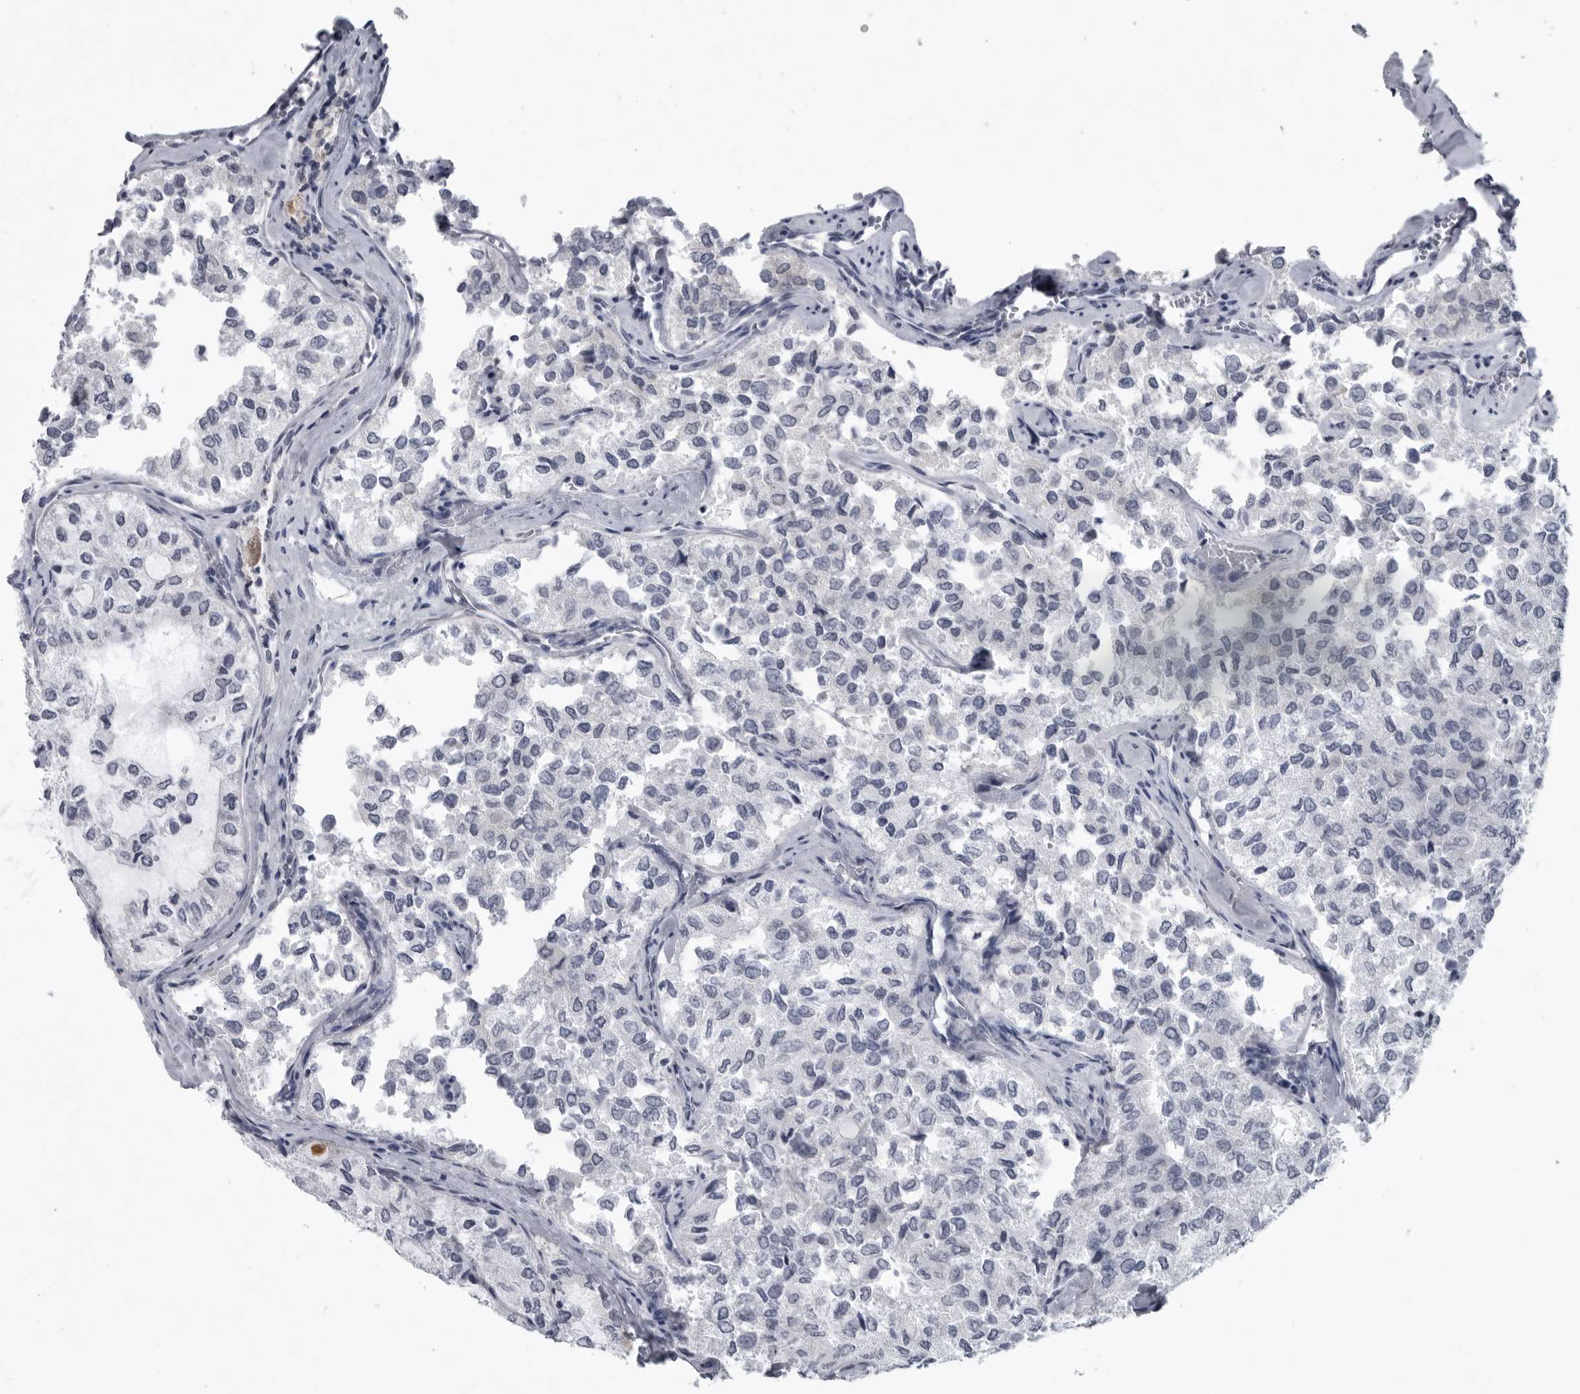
{"staining": {"intensity": "negative", "quantity": "none", "location": "none"}, "tissue": "thyroid cancer", "cell_type": "Tumor cells", "image_type": "cancer", "snomed": [{"axis": "morphology", "description": "Follicular adenoma carcinoma, NOS"}, {"axis": "topography", "description": "Thyroid gland"}], "caption": "IHC photomicrograph of neoplastic tissue: human follicular adenoma carcinoma (thyroid) stained with DAB displays no significant protein expression in tumor cells.", "gene": "MYOC", "patient": {"sex": "male", "age": 75}}